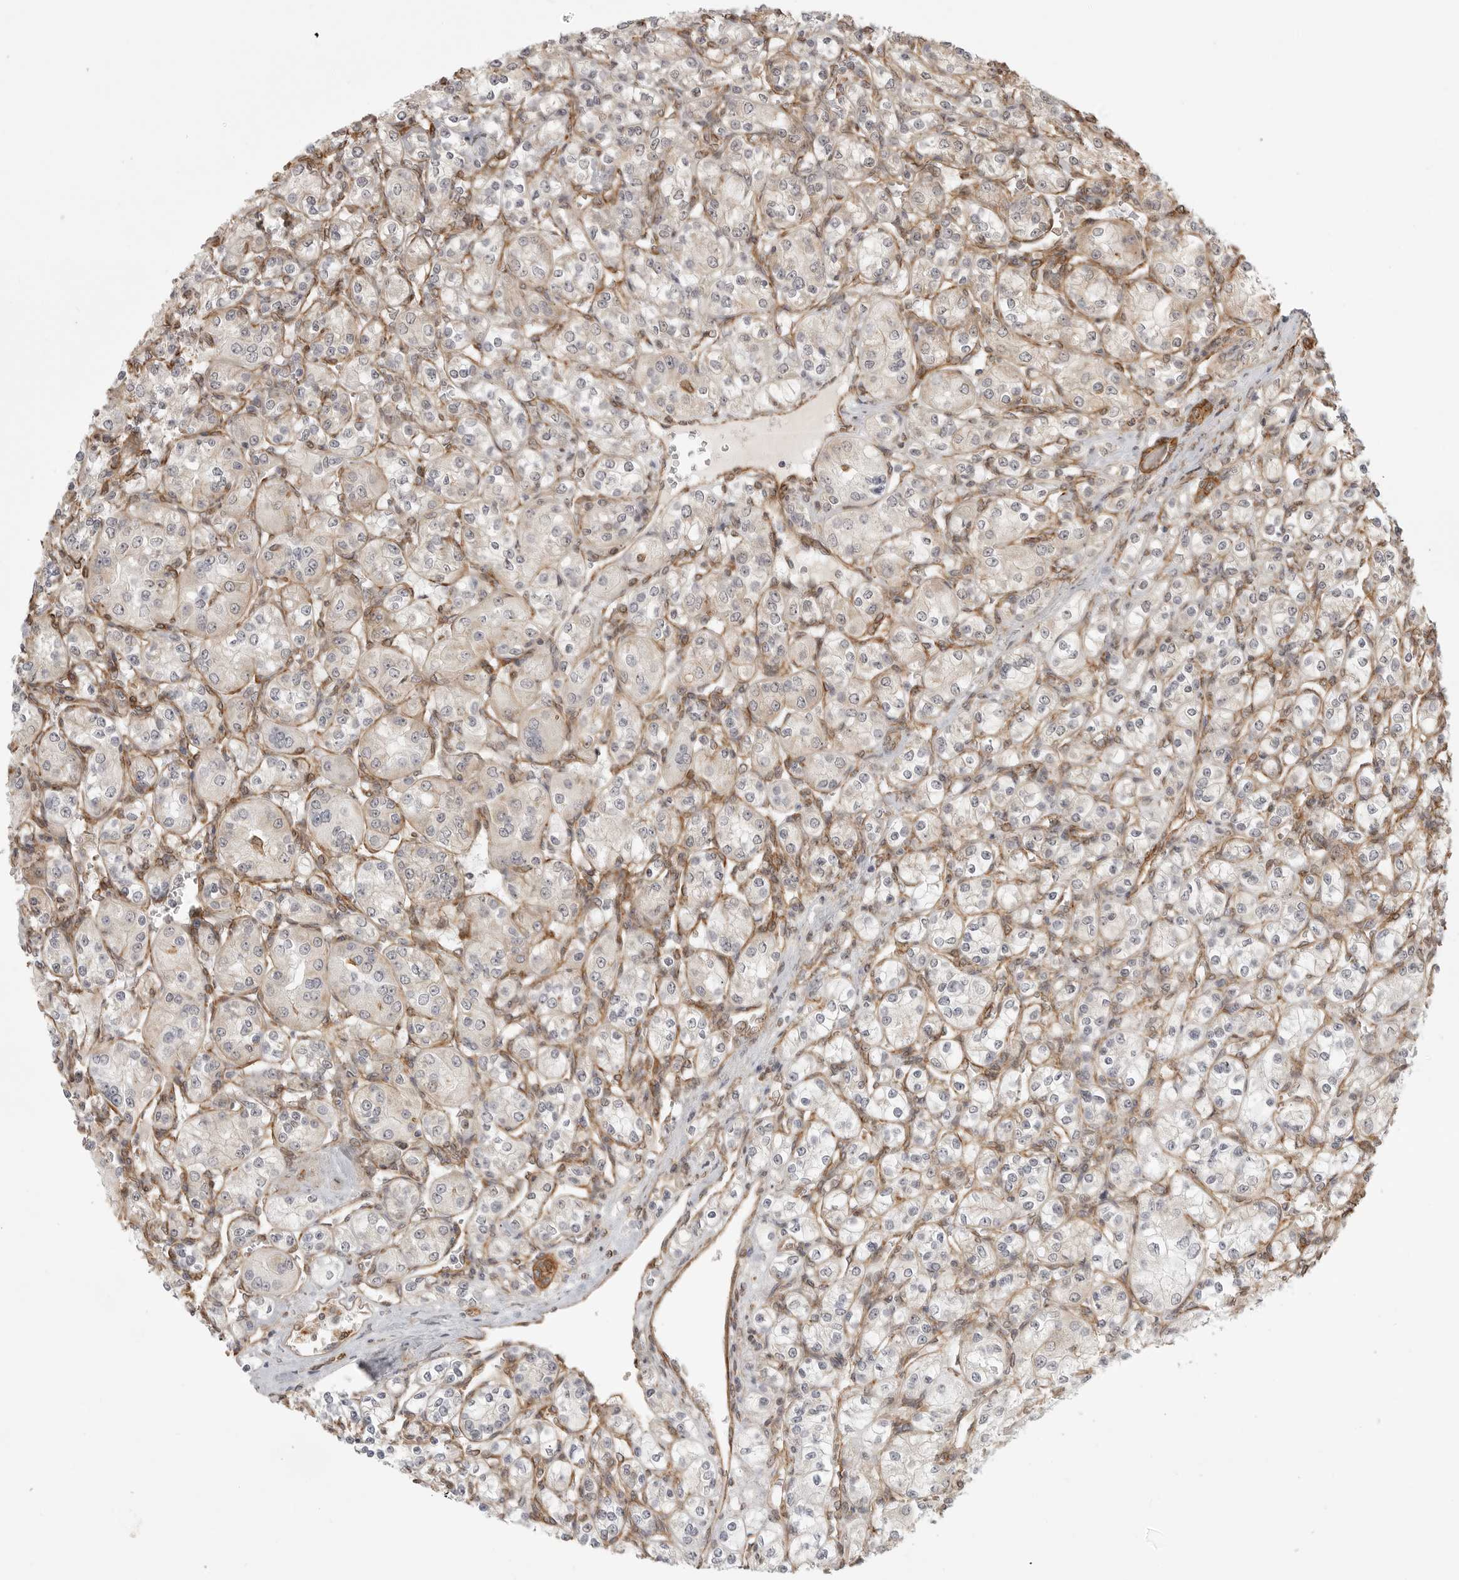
{"staining": {"intensity": "negative", "quantity": "none", "location": "none"}, "tissue": "renal cancer", "cell_type": "Tumor cells", "image_type": "cancer", "snomed": [{"axis": "morphology", "description": "Adenocarcinoma, NOS"}, {"axis": "topography", "description": "Kidney"}], "caption": "This is an immunohistochemistry (IHC) histopathology image of human renal cancer. There is no positivity in tumor cells.", "gene": "ATOH7", "patient": {"sex": "male", "age": 77}}